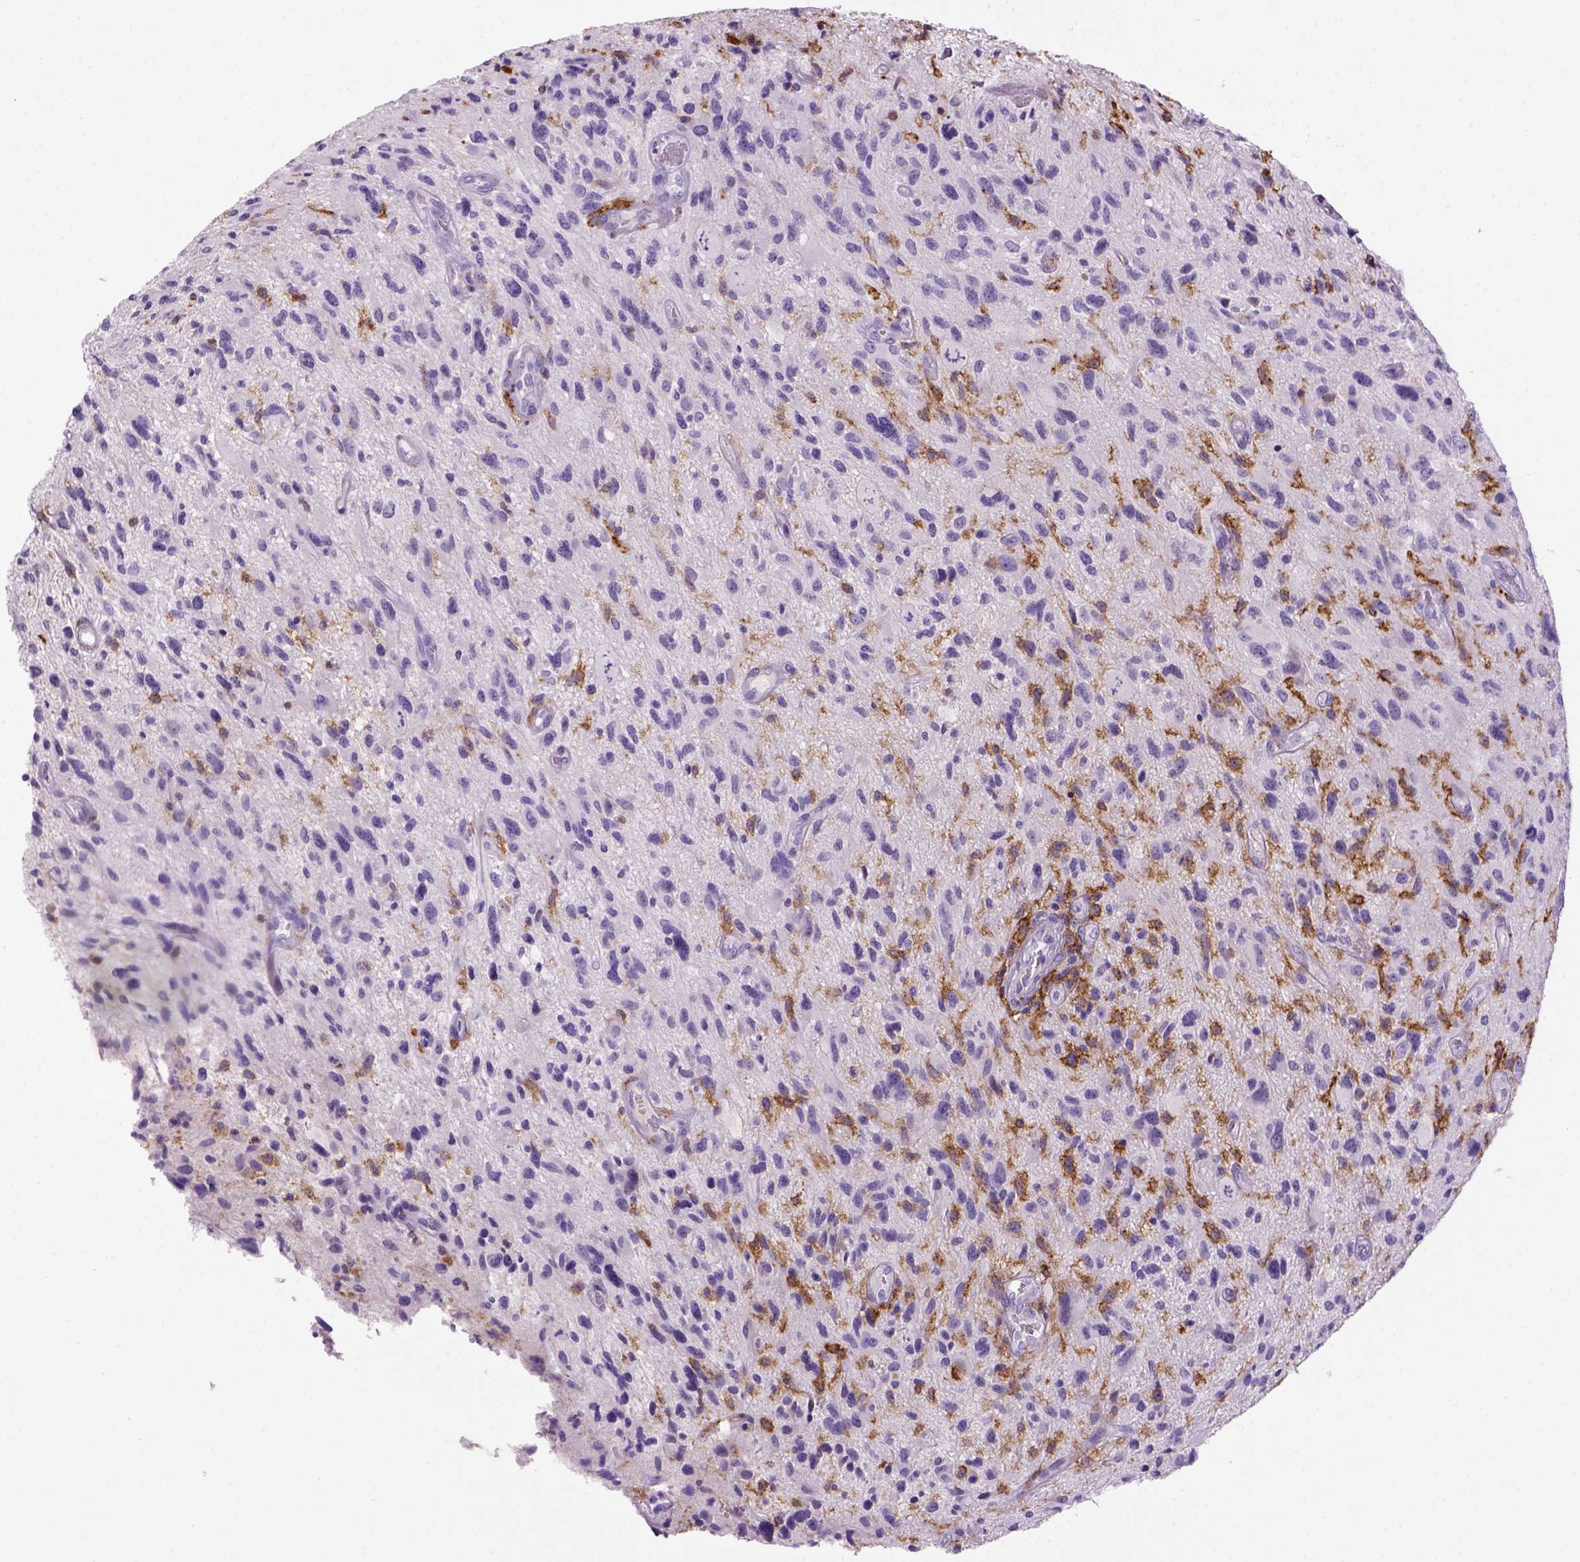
{"staining": {"intensity": "negative", "quantity": "none", "location": "none"}, "tissue": "glioma", "cell_type": "Tumor cells", "image_type": "cancer", "snomed": [{"axis": "morphology", "description": "Glioma, malignant, NOS"}, {"axis": "morphology", "description": "Glioma, malignant, High grade"}, {"axis": "topography", "description": "Brain"}], "caption": "Histopathology image shows no protein positivity in tumor cells of glioma tissue.", "gene": "CD14", "patient": {"sex": "female", "age": 71}}